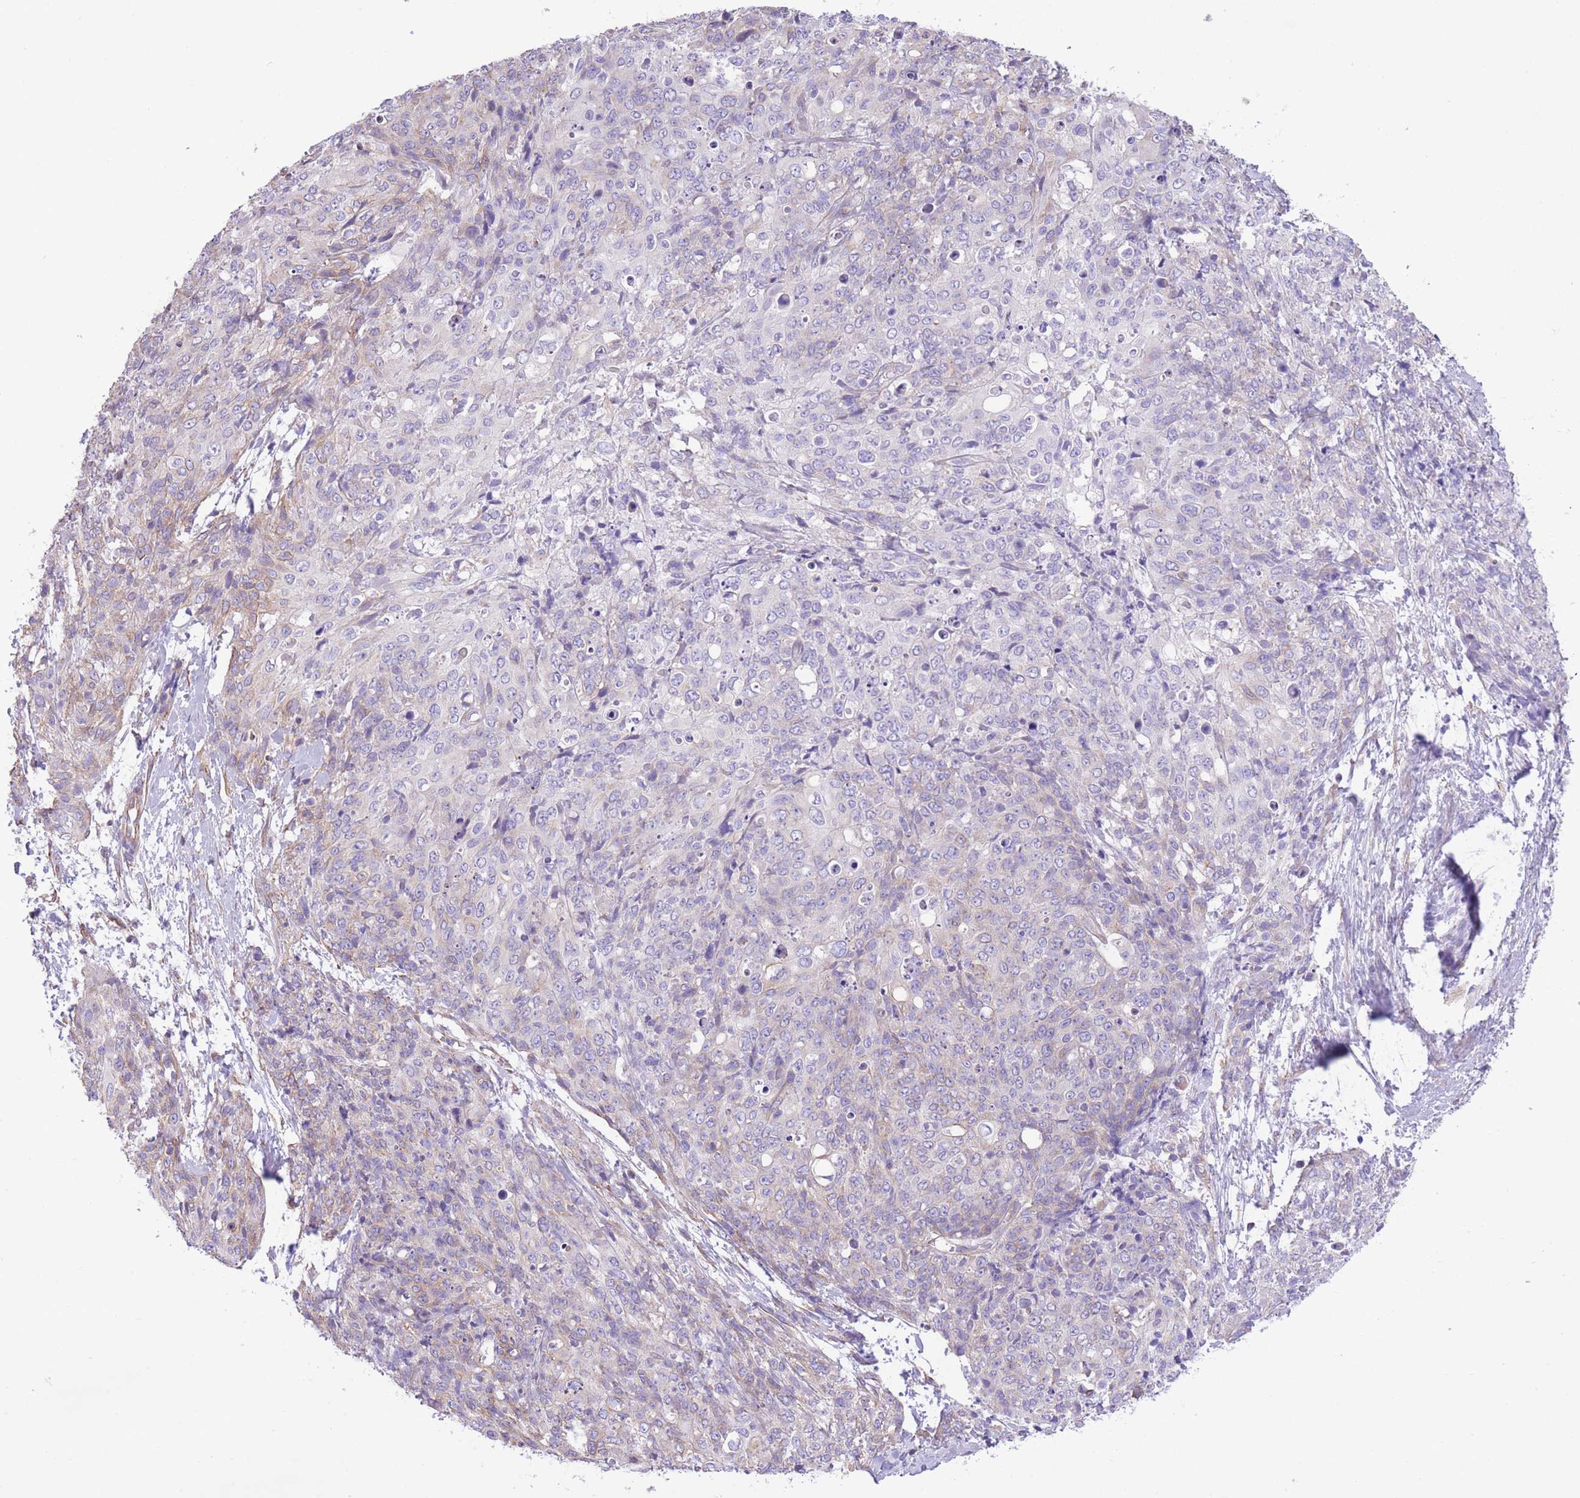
{"staining": {"intensity": "negative", "quantity": "none", "location": "none"}, "tissue": "skin cancer", "cell_type": "Tumor cells", "image_type": "cancer", "snomed": [{"axis": "morphology", "description": "Squamous cell carcinoma, NOS"}, {"axis": "topography", "description": "Skin"}, {"axis": "topography", "description": "Vulva"}], "caption": "IHC of skin cancer demonstrates no staining in tumor cells.", "gene": "RHOU", "patient": {"sex": "female", "age": 85}}